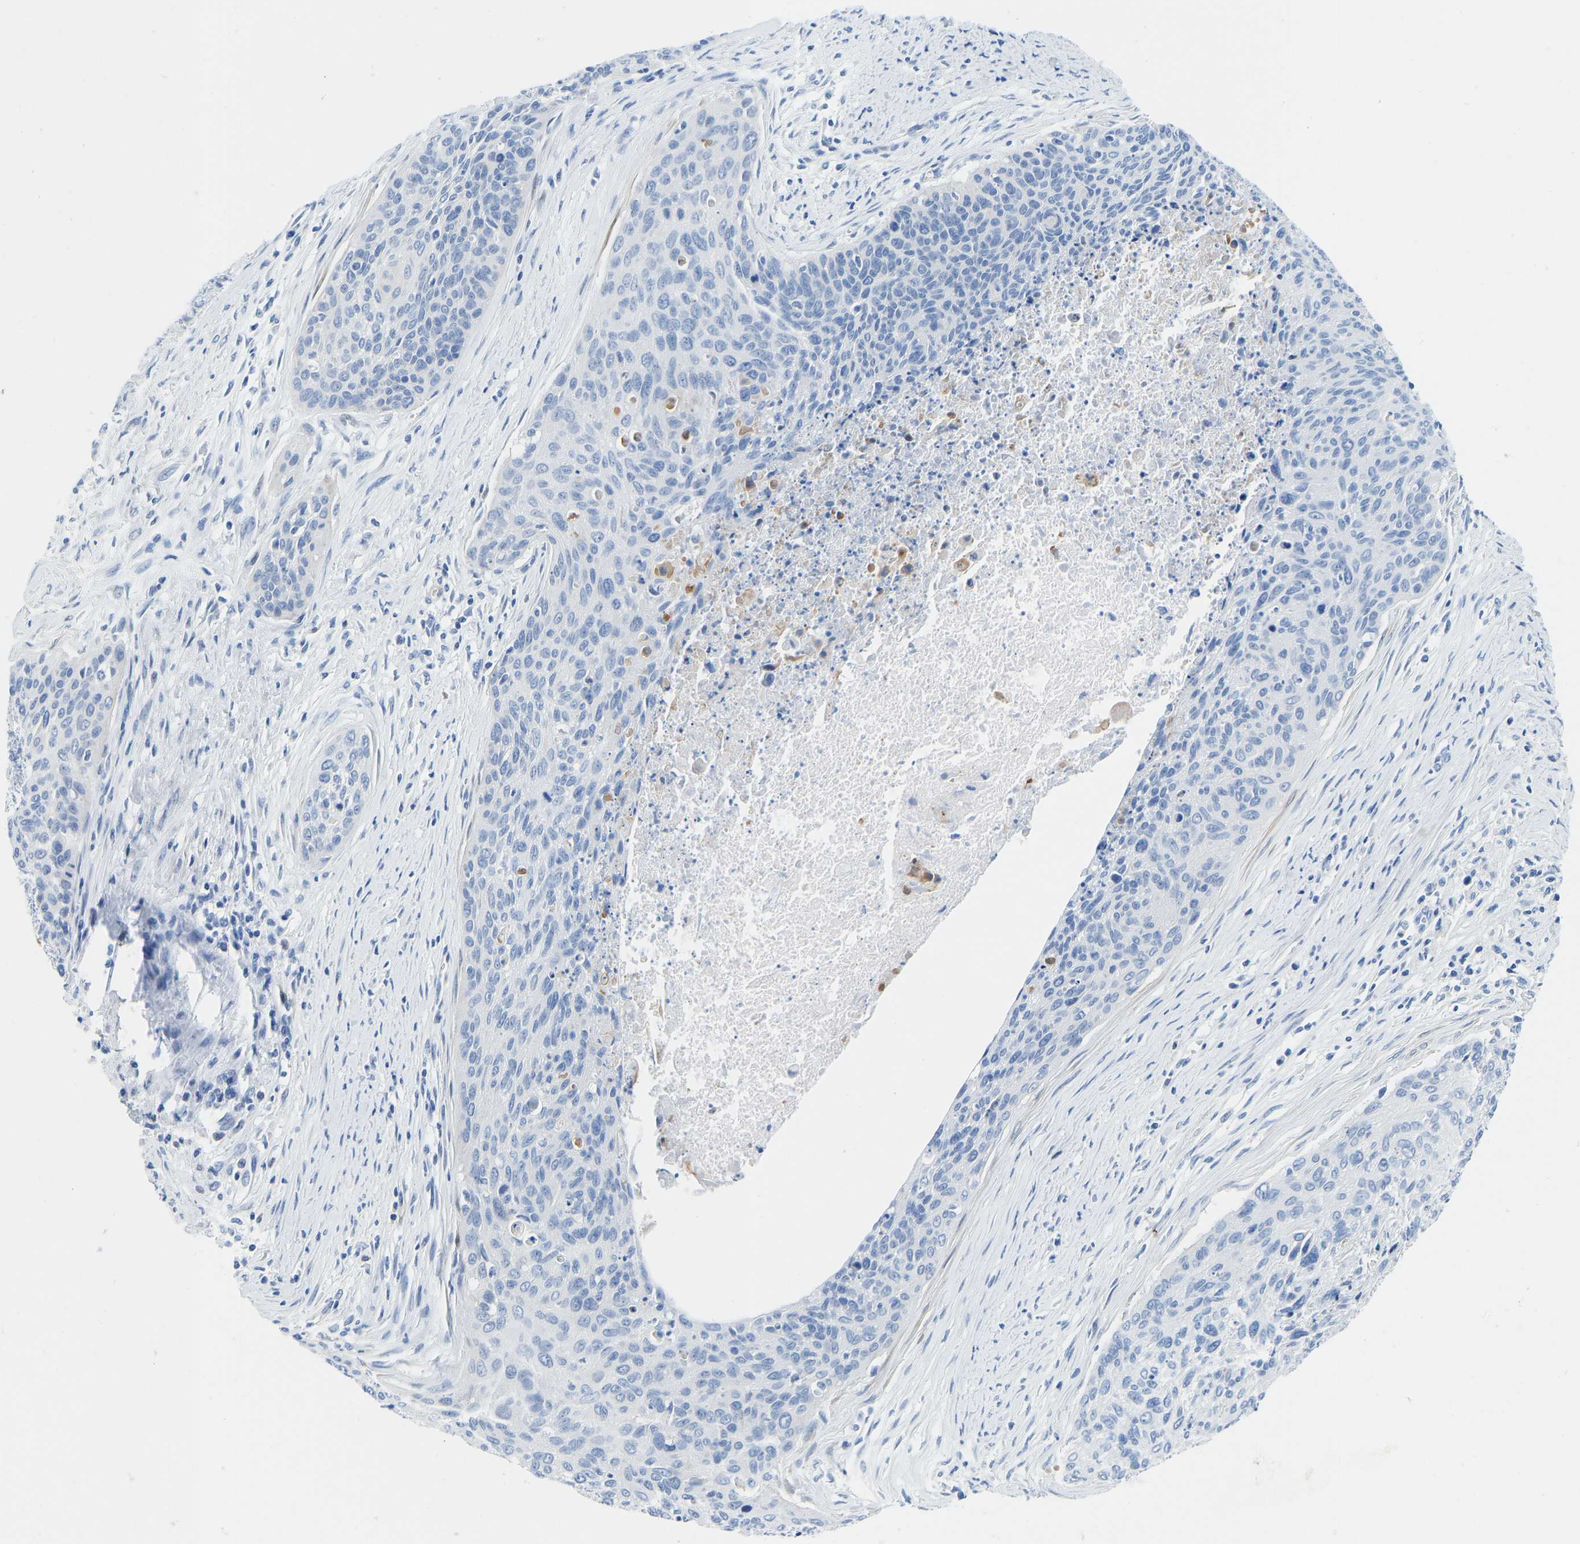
{"staining": {"intensity": "negative", "quantity": "none", "location": "none"}, "tissue": "cervical cancer", "cell_type": "Tumor cells", "image_type": "cancer", "snomed": [{"axis": "morphology", "description": "Squamous cell carcinoma, NOS"}, {"axis": "topography", "description": "Cervix"}], "caption": "Immunohistochemistry (IHC) histopathology image of neoplastic tissue: human cervical squamous cell carcinoma stained with DAB displays no significant protein expression in tumor cells.", "gene": "NKAIN3", "patient": {"sex": "female", "age": 55}}